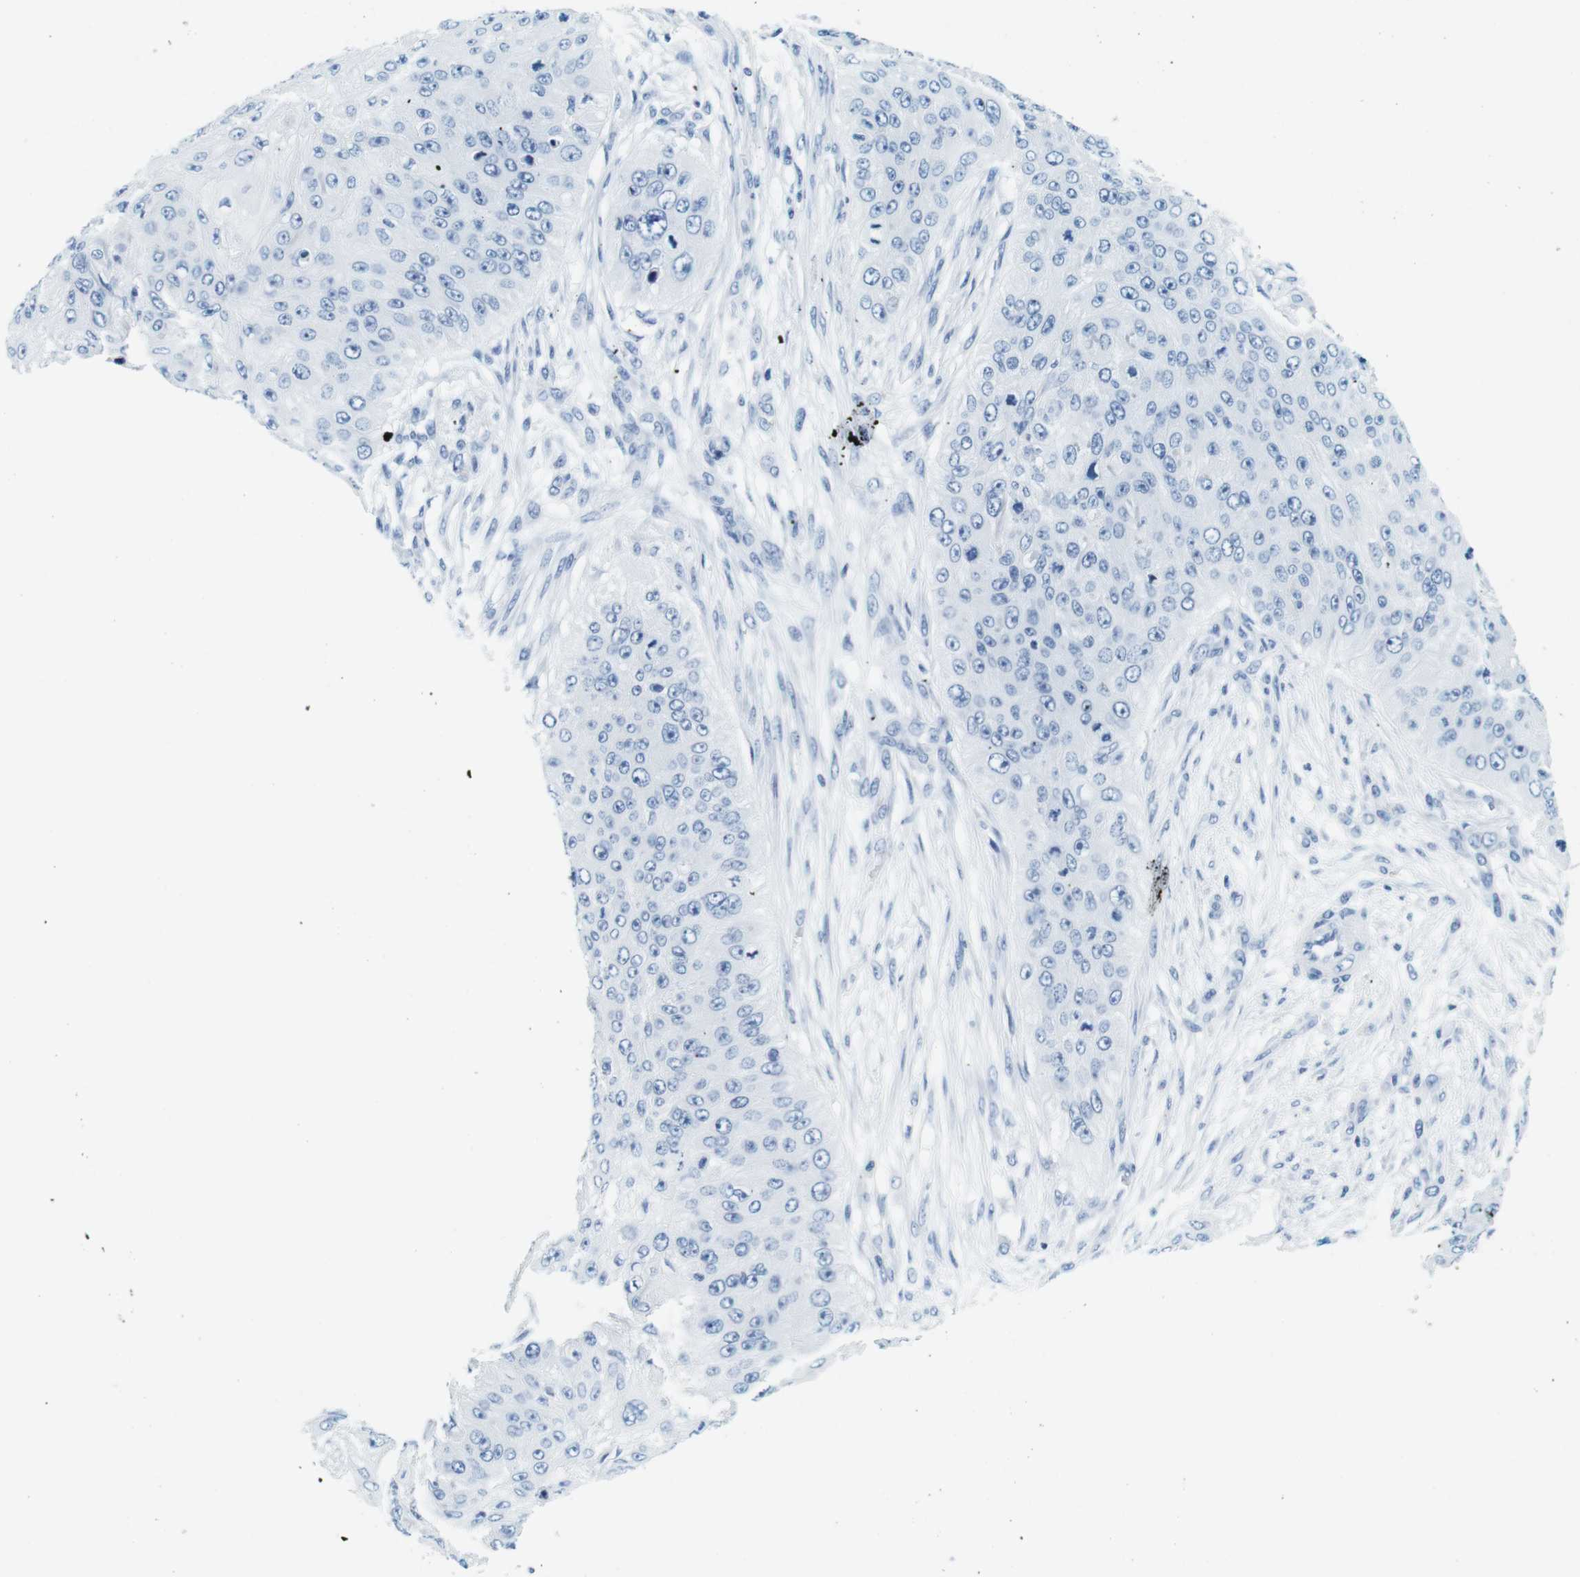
{"staining": {"intensity": "negative", "quantity": "none", "location": "none"}, "tissue": "skin cancer", "cell_type": "Tumor cells", "image_type": "cancer", "snomed": [{"axis": "morphology", "description": "Squamous cell carcinoma, NOS"}, {"axis": "topography", "description": "Skin"}], "caption": "Tumor cells show no significant protein positivity in skin squamous cell carcinoma.", "gene": "CYP2C9", "patient": {"sex": "female", "age": 80}}